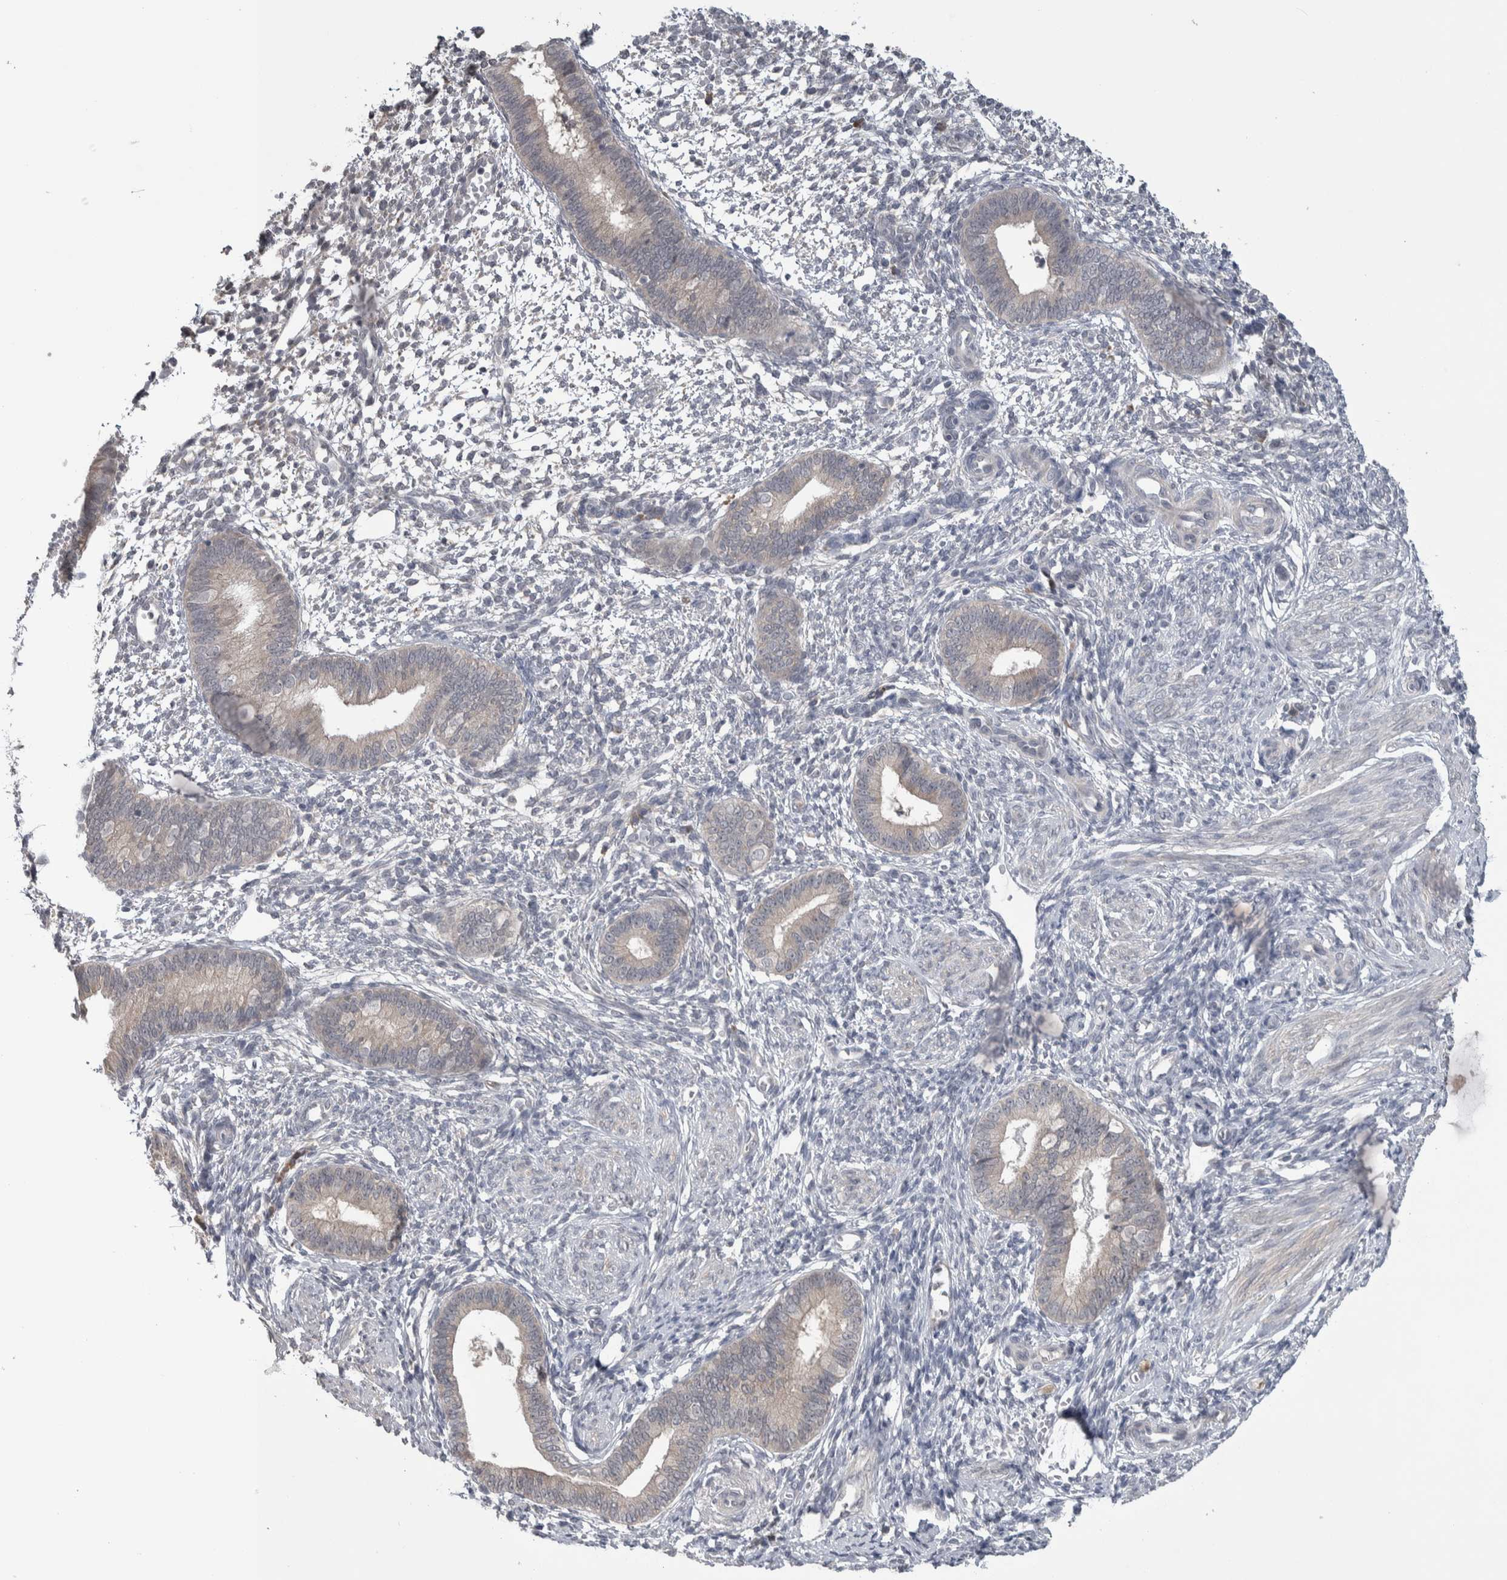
{"staining": {"intensity": "weak", "quantity": "25%-75%", "location": "cytoplasmic/membranous"}, "tissue": "endometrium", "cell_type": "Cells in endometrial stroma", "image_type": "normal", "snomed": [{"axis": "morphology", "description": "Normal tissue, NOS"}, {"axis": "topography", "description": "Endometrium"}], "caption": "The photomicrograph reveals staining of benign endometrium, revealing weak cytoplasmic/membranous protein staining (brown color) within cells in endometrial stroma. (Stains: DAB in brown, nuclei in blue, Microscopy: brightfield microscopy at high magnification).", "gene": "CUL2", "patient": {"sex": "female", "age": 46}}